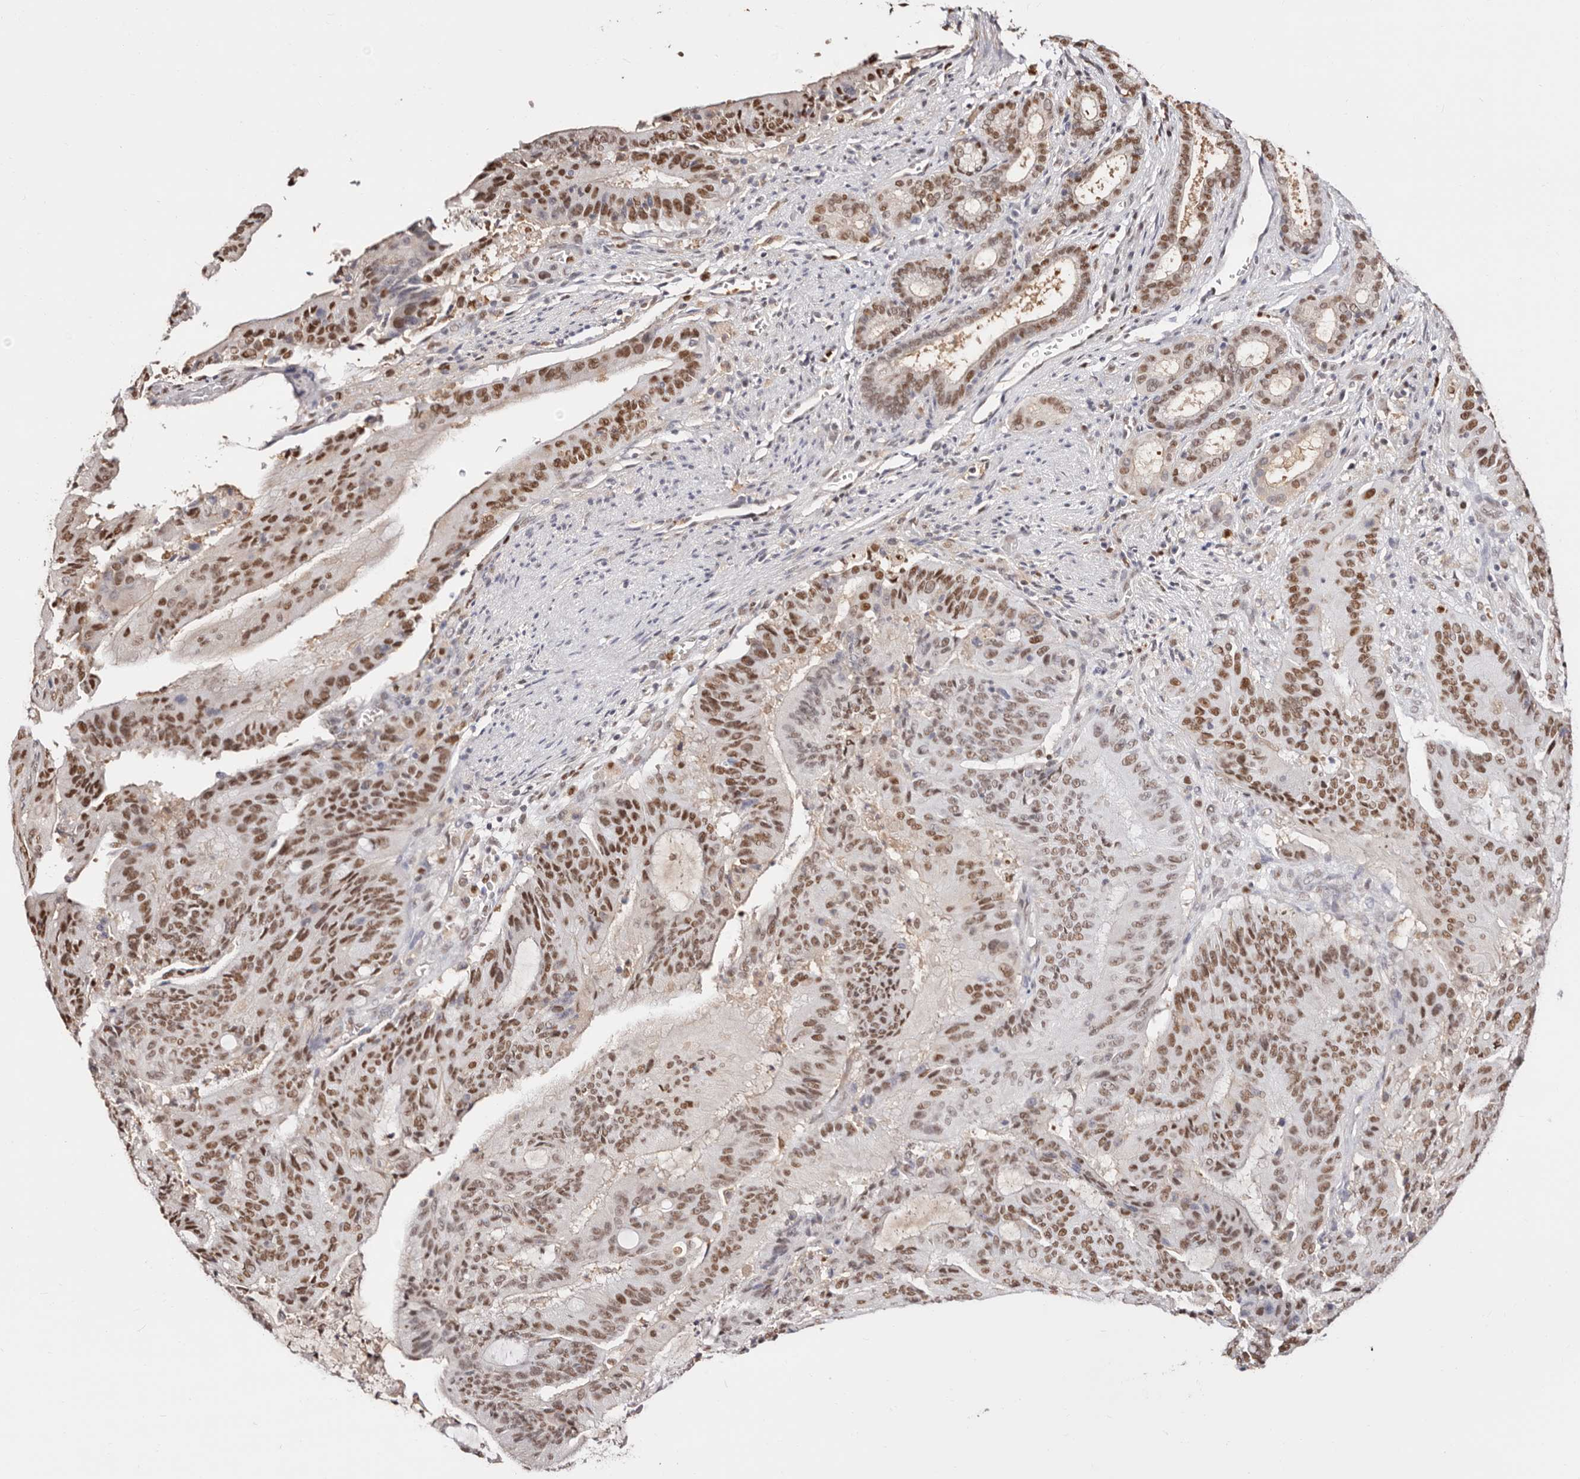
{"staining": {"intensity": "moderate", "quantity": ">75%", "location": "nuclear"}, "tissue": "liver cancer", "cell_type": "Tumor cells", "image_type": "cancer", "snomed": [{"axis": "morphology", "description": "Normal tissue, NOS"}, {"axis": "morphology", "description": "Cholangiocarcinoma"}, {"axis": "topography", "description": "Liver"}, {"axis": "topography", "description": "Peripheral nerve tissue"}], "caption": "Human cholangiocarcinoma (liver) stained with a brown dye displays moderate nuclear positive positivity in approximately >75% of tumor cells.", "gene": "TKT", "patient": {"sex": "female", "age": 73}}